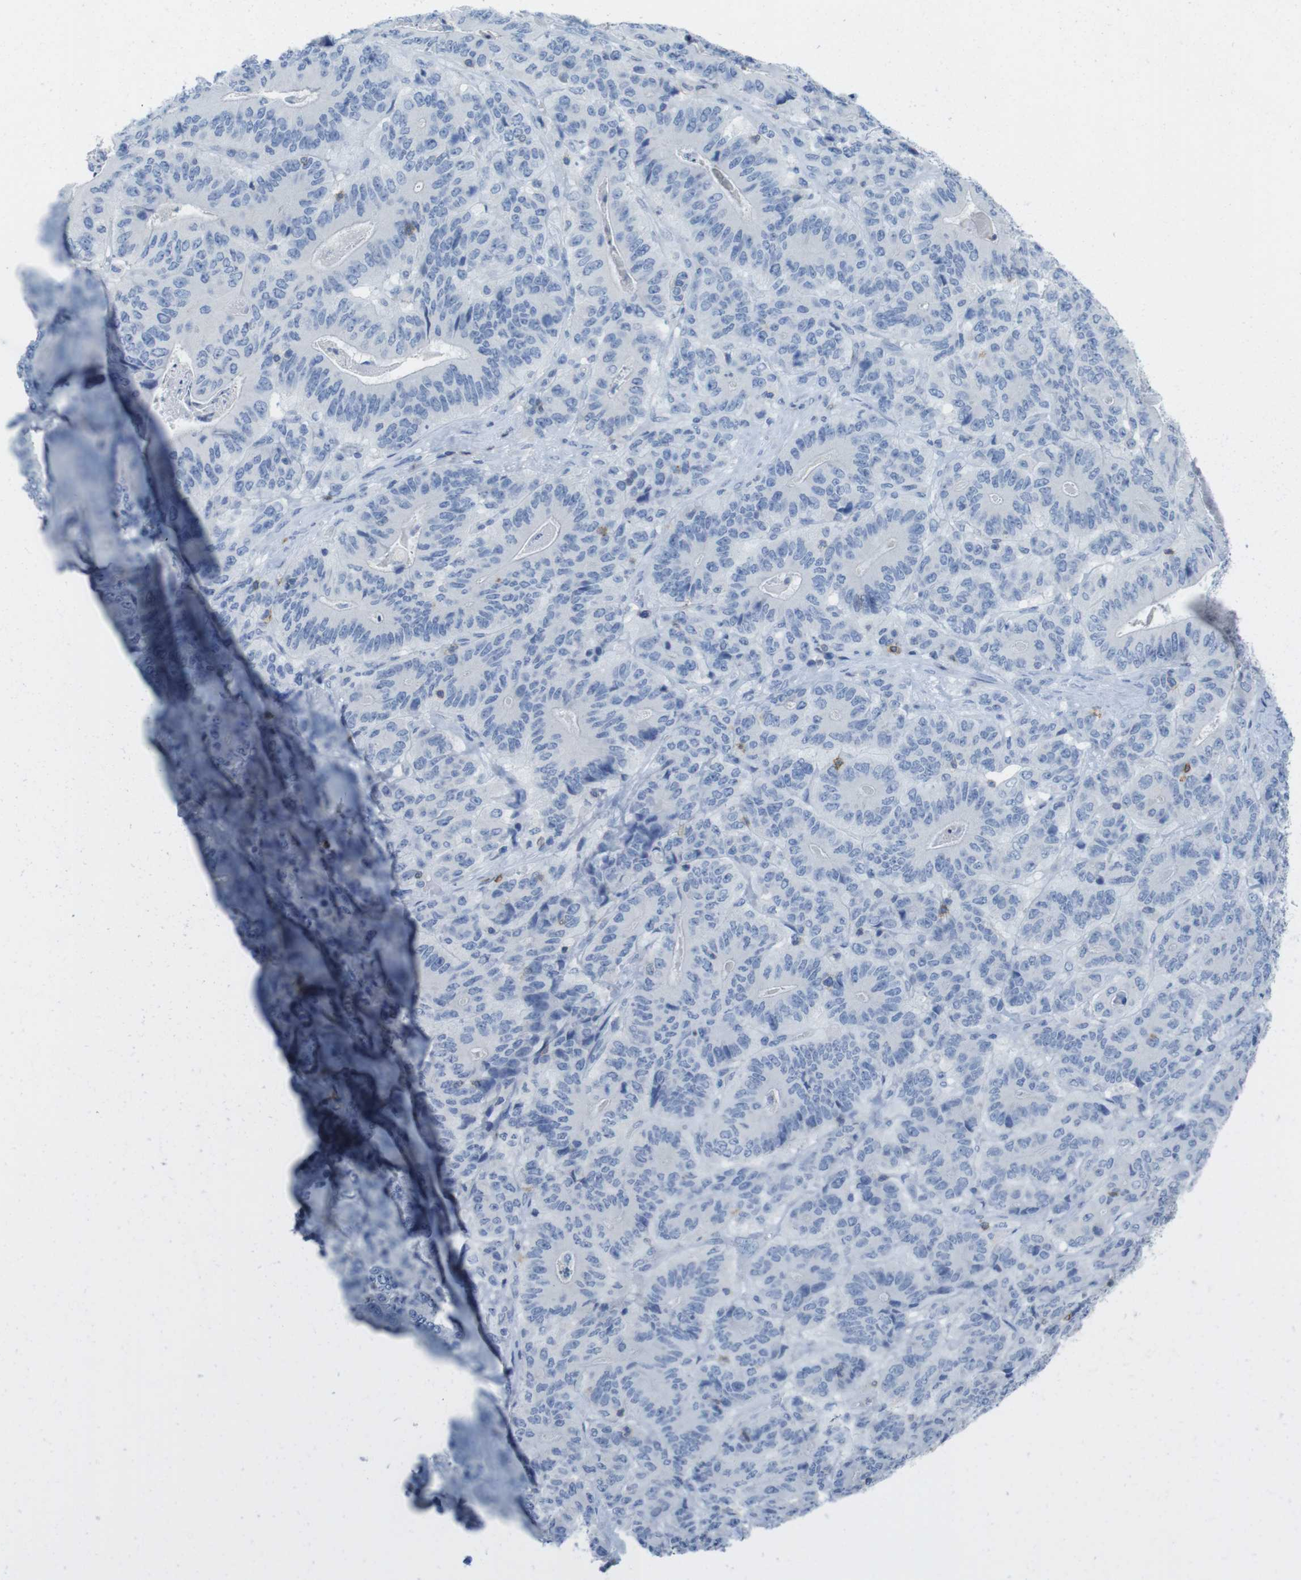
{"staining": {"intensity": "negative", "quantity": "none", "location": "none"}, "tissue": "stomach cancer", "cell_type": "Tumor cells", "image_type": "cancer", "snomed": [{"axis": "morphology", "description": "Adenocarcinoma, NOS"}, {"axis": "topography", "description": "Stomach"}], "caption": "Human adenocarcinoma (stomach) stained for a protein using IHC demonstrates no positivity in tumor cells.", "gene": "CD5", "patient": {"sex": "female", "age": 73}}